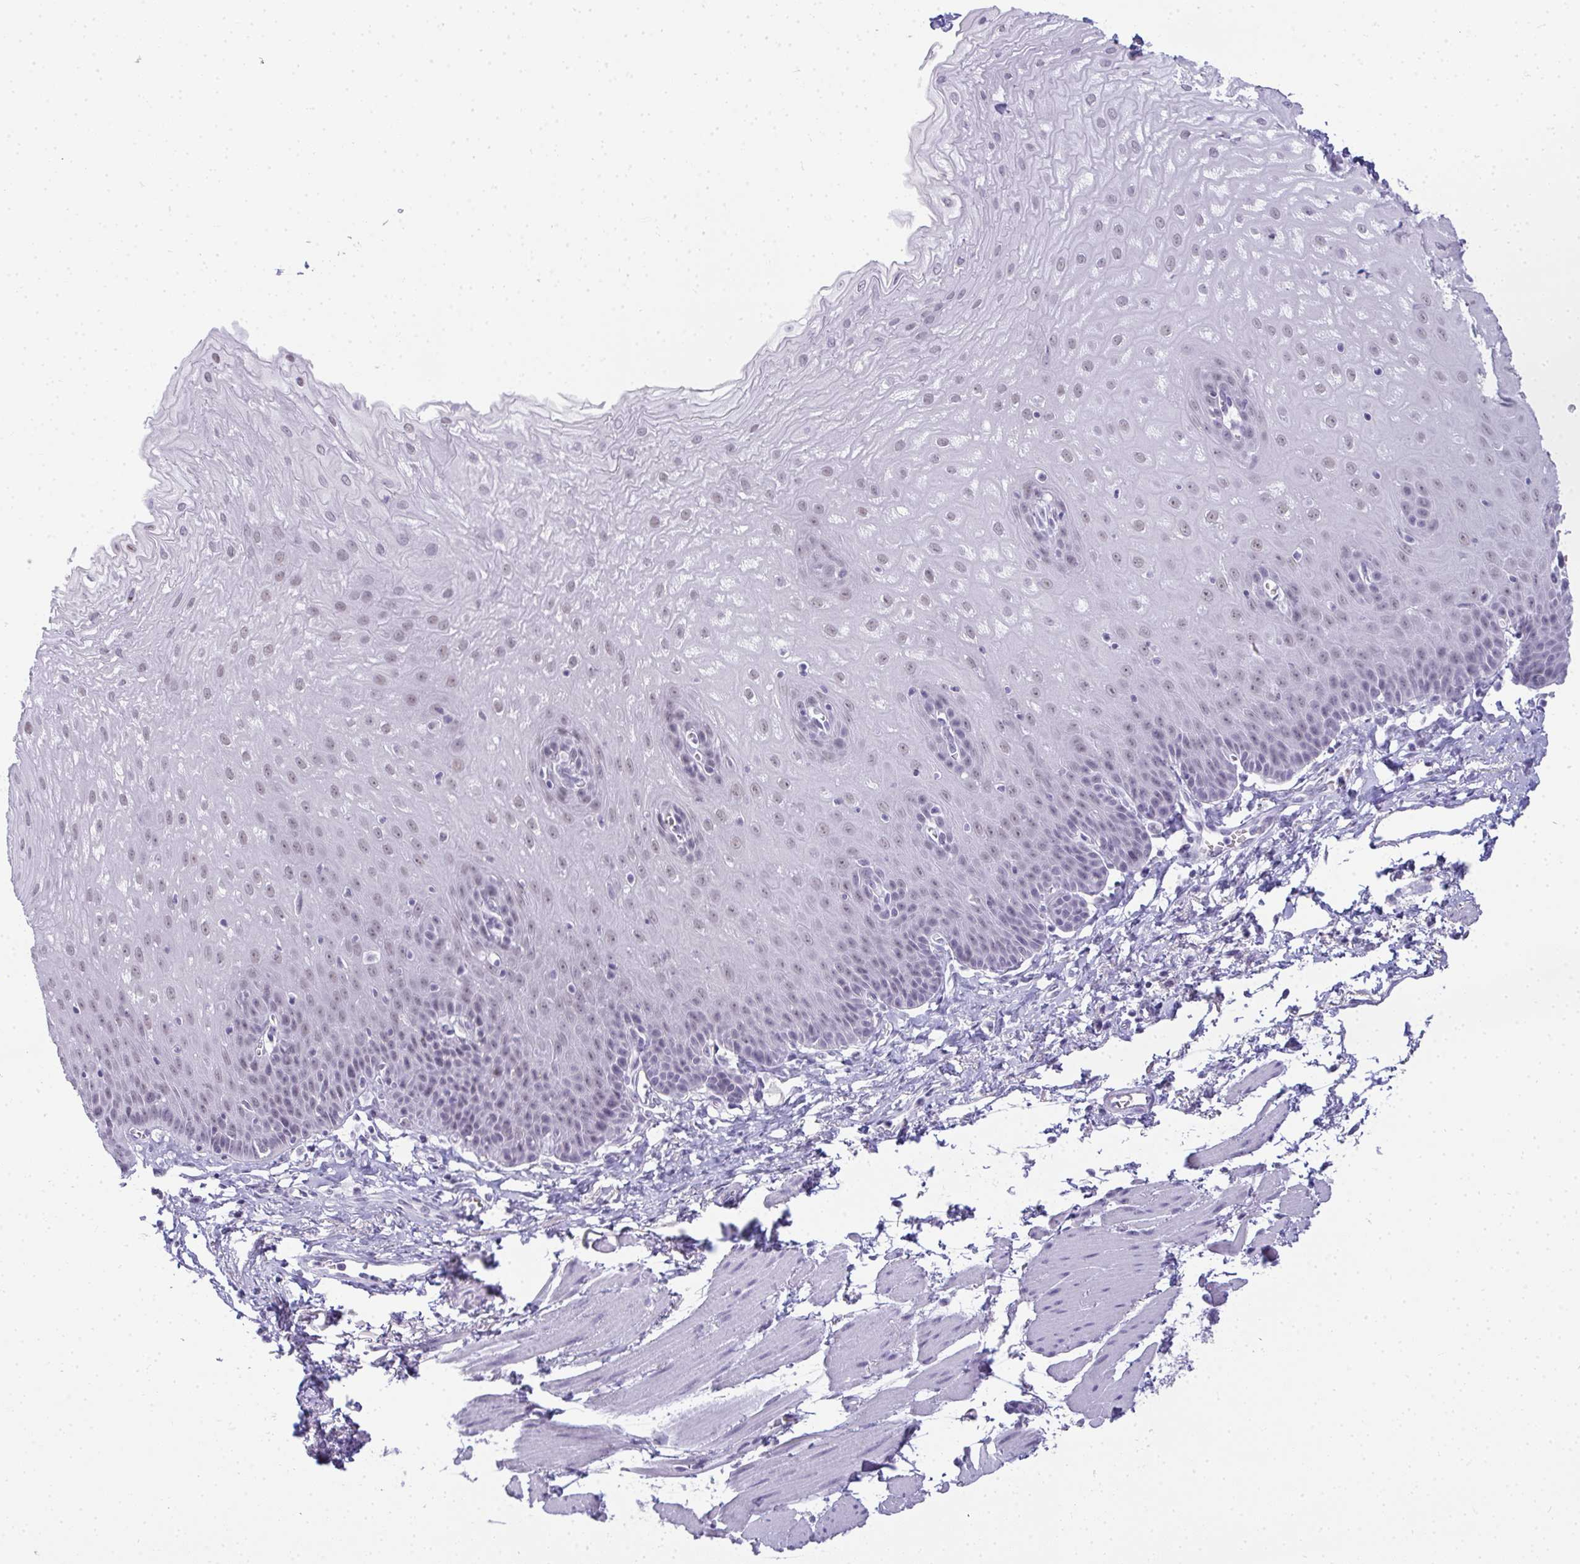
{"staining": {"intensity": "weak", "quantity": "<25%", "location": "nuclear"}, "tissue": "esophagus", "cell_type": "Squamous epithelial cells", "image_type": "normal", "snomed": [{"axis": "morphology", "description": "Normal tissue, NOS"}, {"axis": "topography", "description": "Esophagus"}], "caption": "The photomicrograph shows no staining of squamous epithelial cells in unremarkable esophagus.", "gene": "PLA2G1B", "patient": {"sex": "female", "age": 81}}